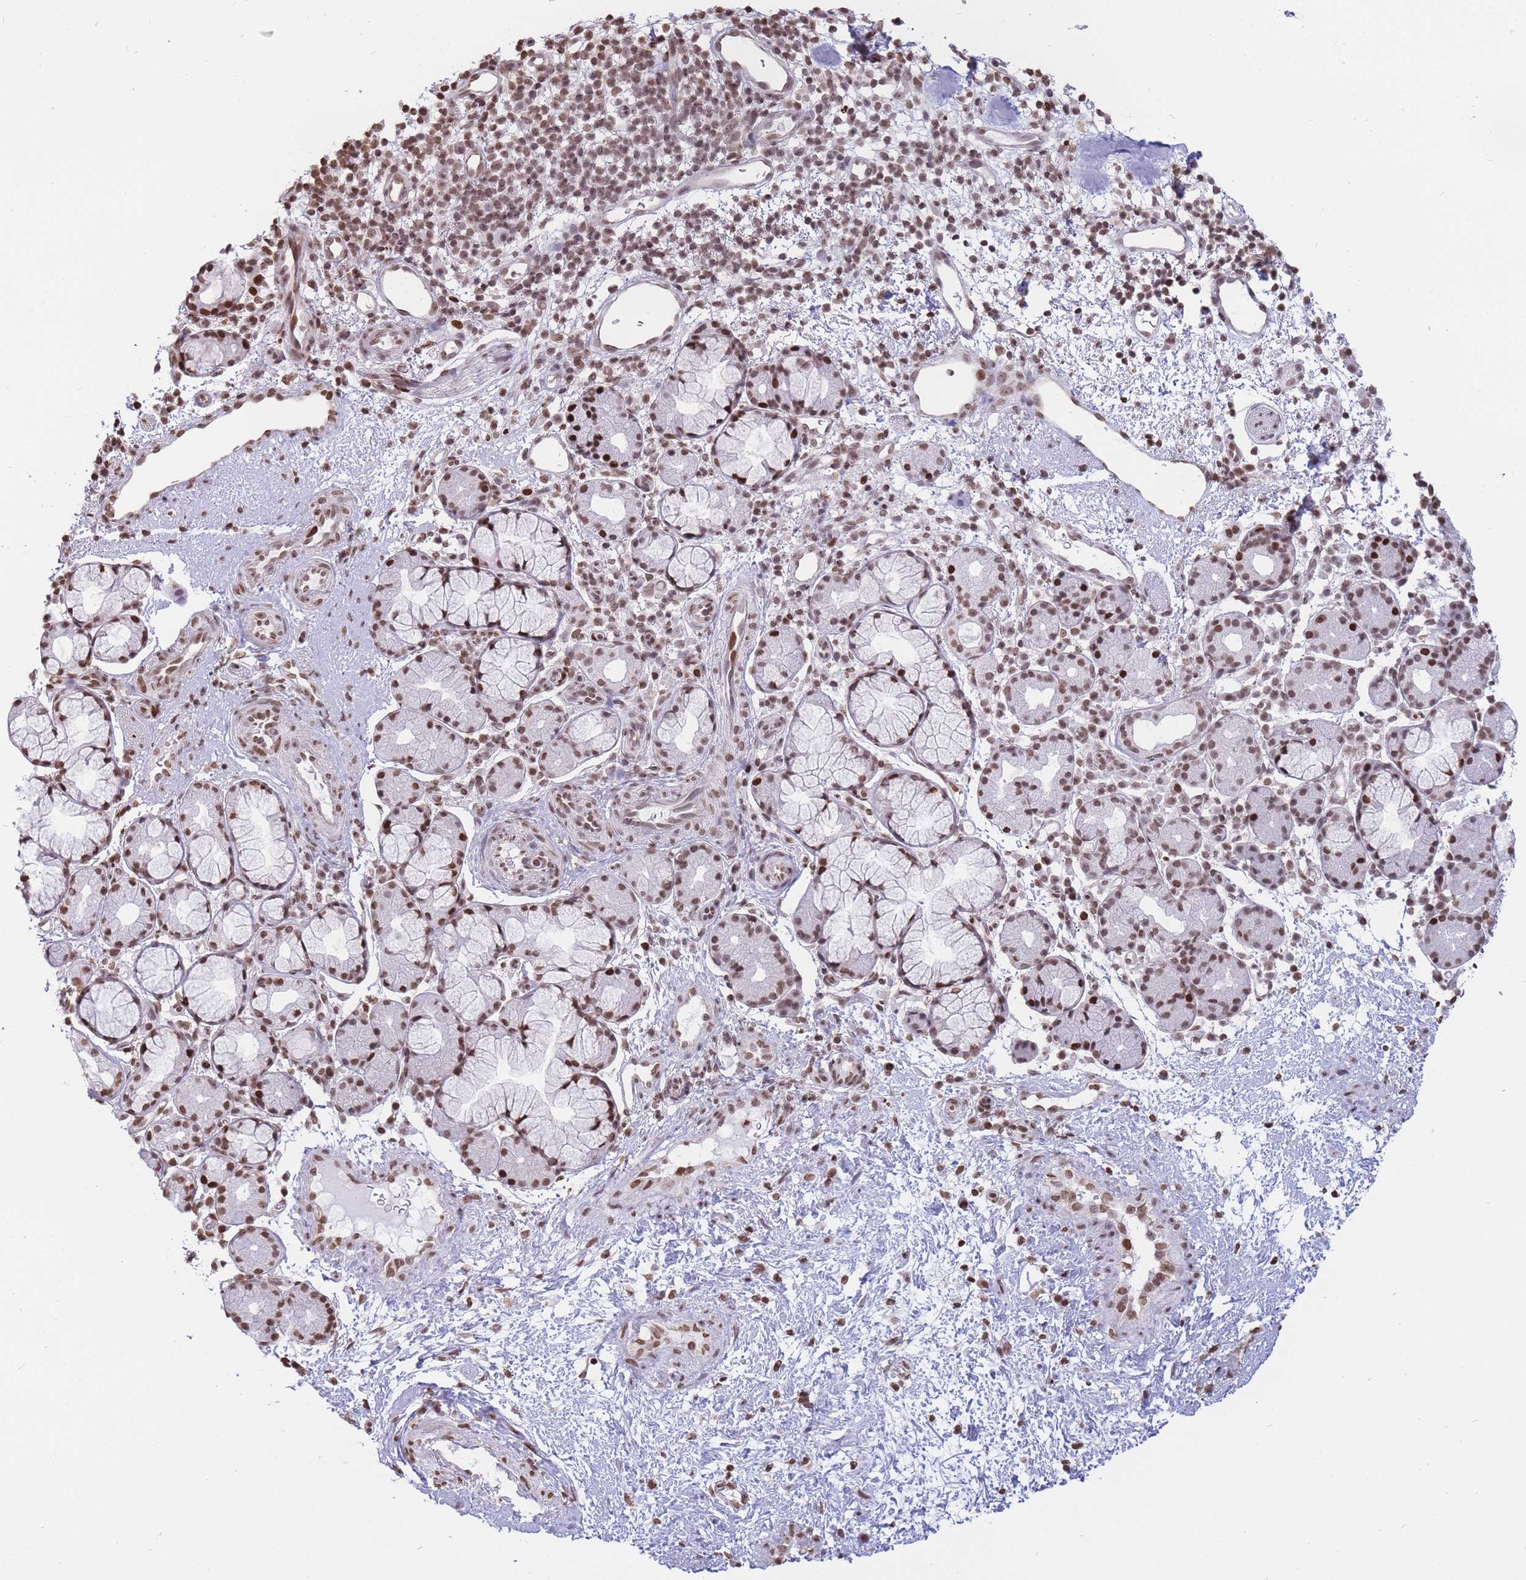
{"staining": {"intensity": "moderate", "quantity": ">75%", "location": "nuclear"}, "tissue": "nasopharynx", "cell_type": "Respiratory epithelial cells", "image_type": "normal", "snomed": [{"axis": "morphology", "description": "Normal tissue, NOS"}, {"axis": "topography", "description": "Nasopharynx"}], "caption": "Immunohistochemistry staining of normal nasopharynx, which shows medium levels of moderate nuclear positivity in about >75% of respiratory epithelial cells indicating moderate nuclear protein expression. The staining was performed using DAB (brown) for protein detection and nuclei were counterstained in hematoxylin (blue).", "gene": "SHISAL1", "patient": {"sex": "male", "age": 82}}